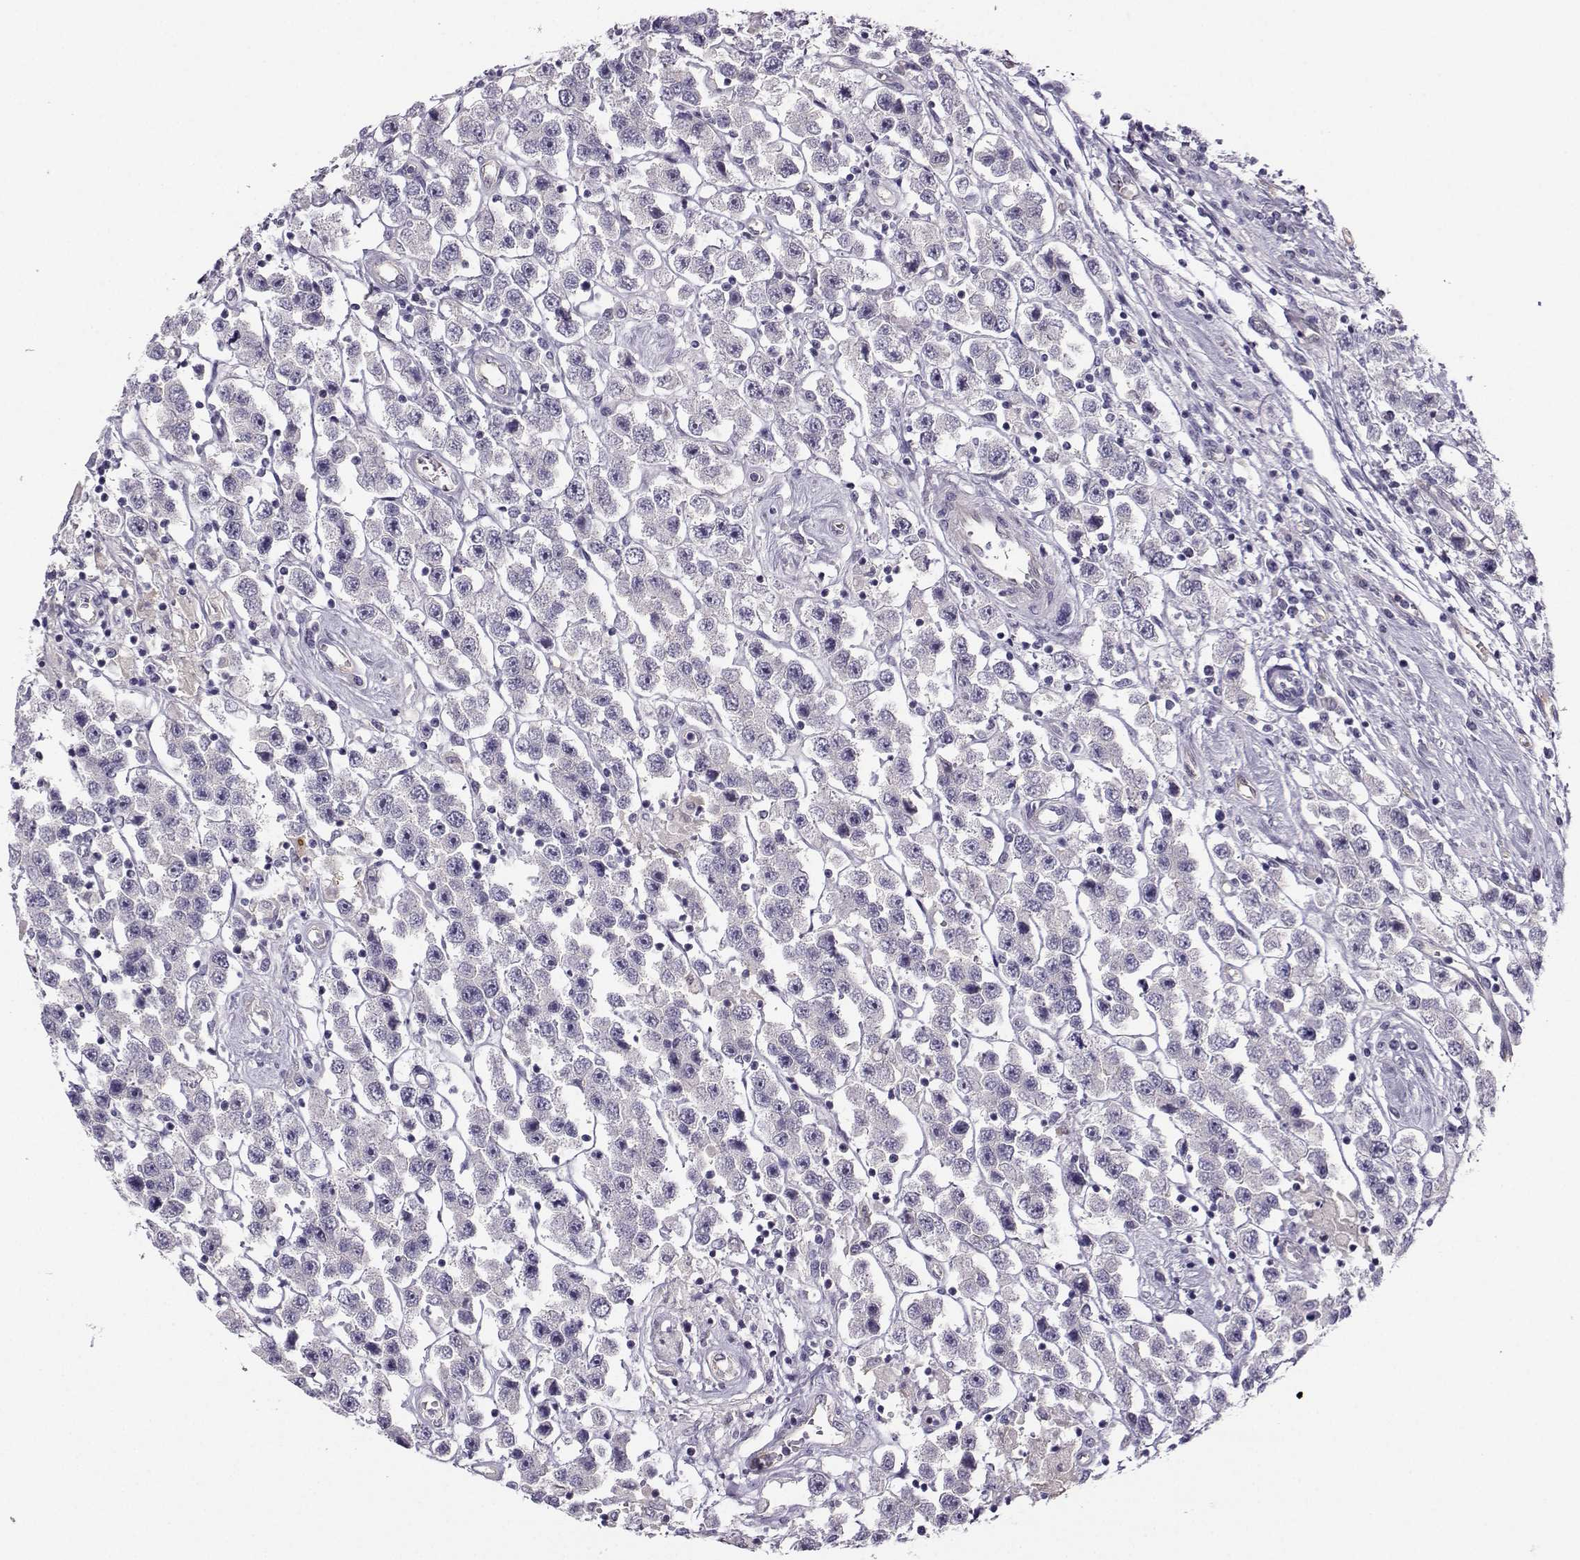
{"staining": {"intensity": "strong", "quantity": "<25%", "location": "cytoplasmic/membranous"}, "tissue": "testis cancer", "cell_type": "Tumor cells", "image_type": "cancer", "snomed": [{"axis": "morphology", "description": "Seminoma, NOS"}, {"axis": "topography", "description": "Testis"}], "caption": "Seminoma (testis) stained for a protein (brown) demonstrates strong cytoplasmic/membranous positive positivity in about <25% of tumor cells.", "gene": "NQO1", "patient": {"sex": "male", "age": 45}}